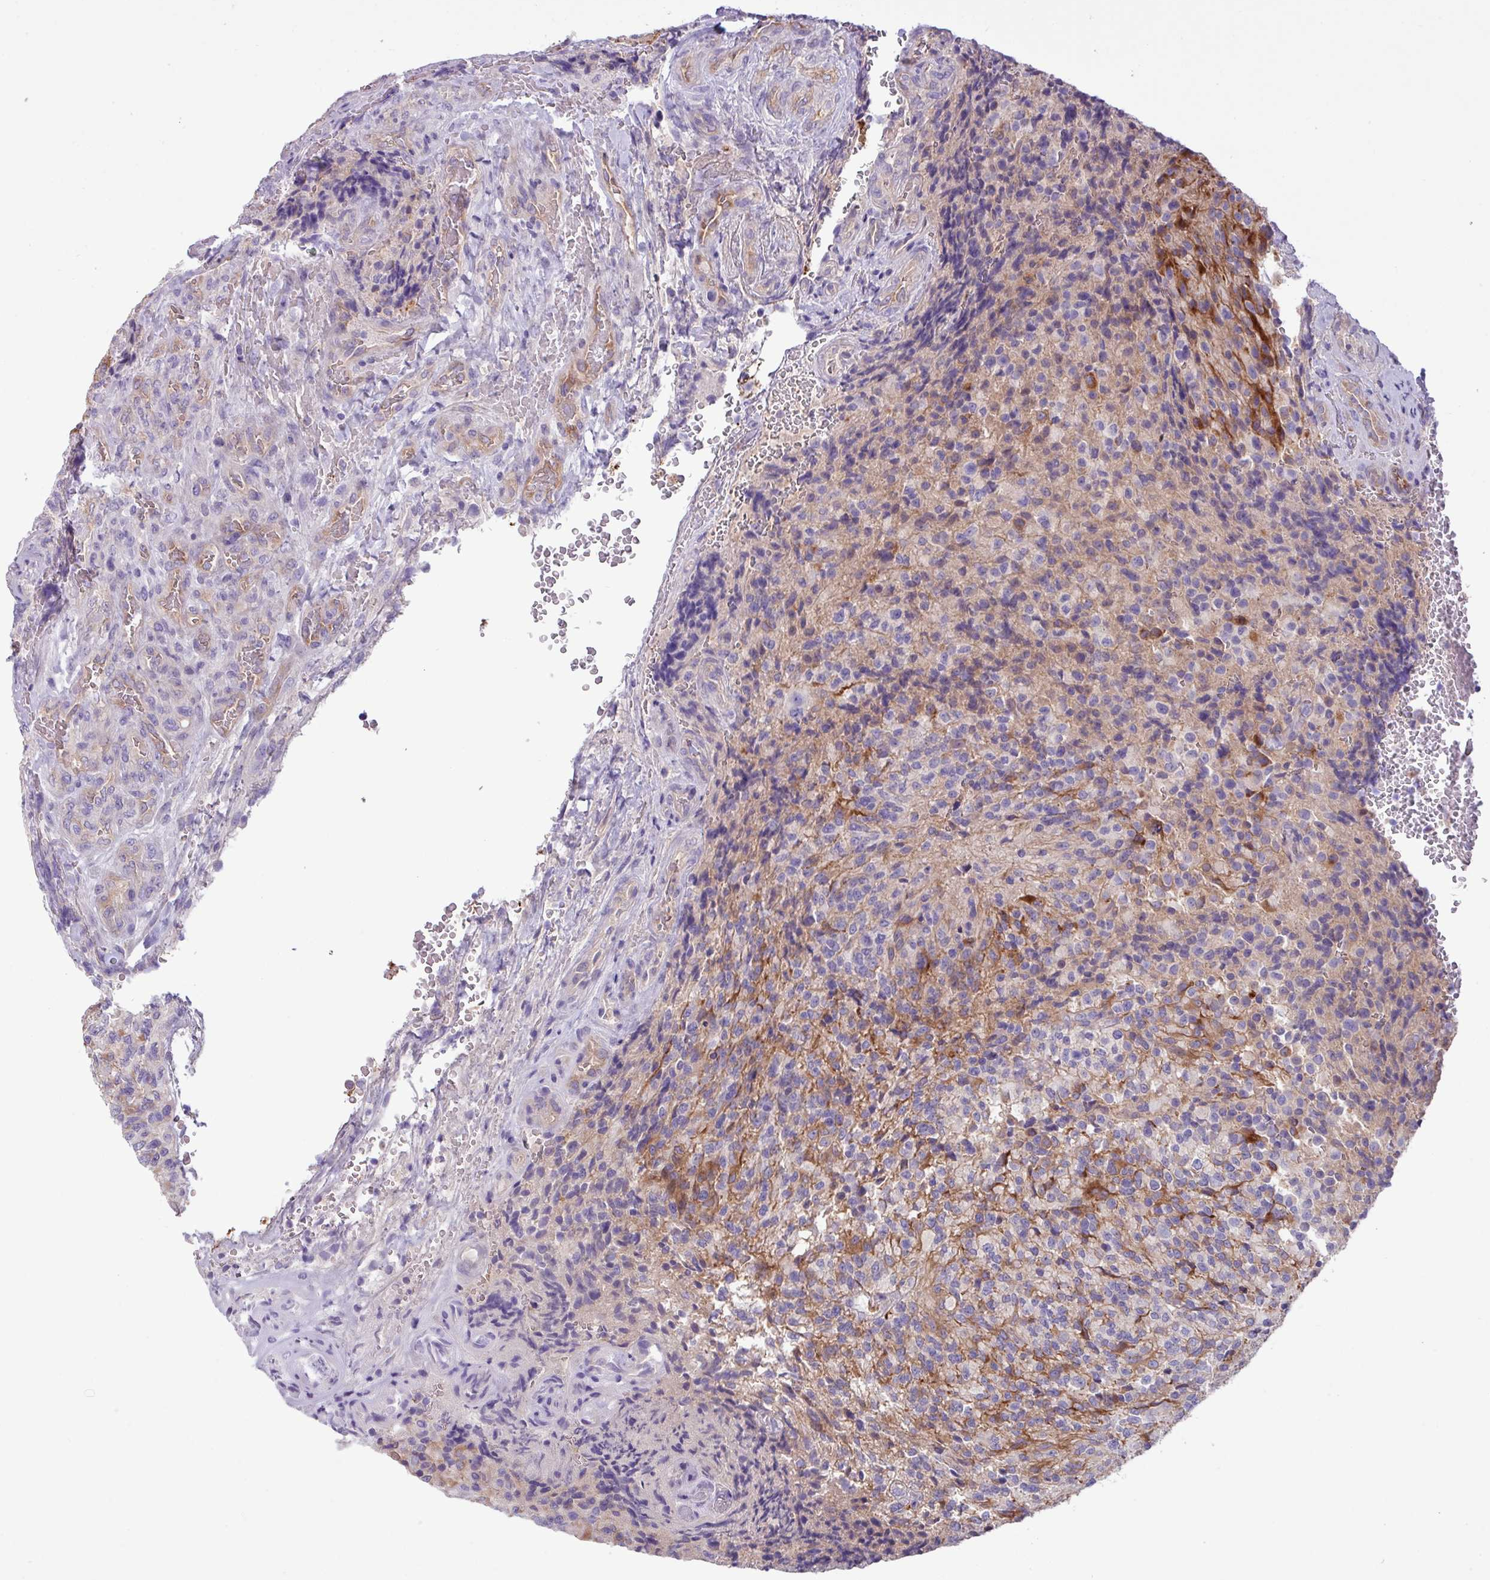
{"staining": {"intensity": "moderate", "quantity": "<25%", "location": "cytoplasmic/membranous"}, "tissue": "glioma", "cell_type": "Tumor cells", "image_type": "cancer", "snomed": [{"axis": "morphology", "description": "Normal tissue, NOS"}, {"axis": "morphology", "description": "Glioma, malignant, High grade"}, {"axis": "topography", "description": "Cerebral cortex"}], "caption": "This is a histology image of IHC staining of glioma, which shows moderate expression in the cytoplasmic/membranous of tumor cells.", "gene": "KIRREL3", "patient": {"sex": "male", "age": 56}}